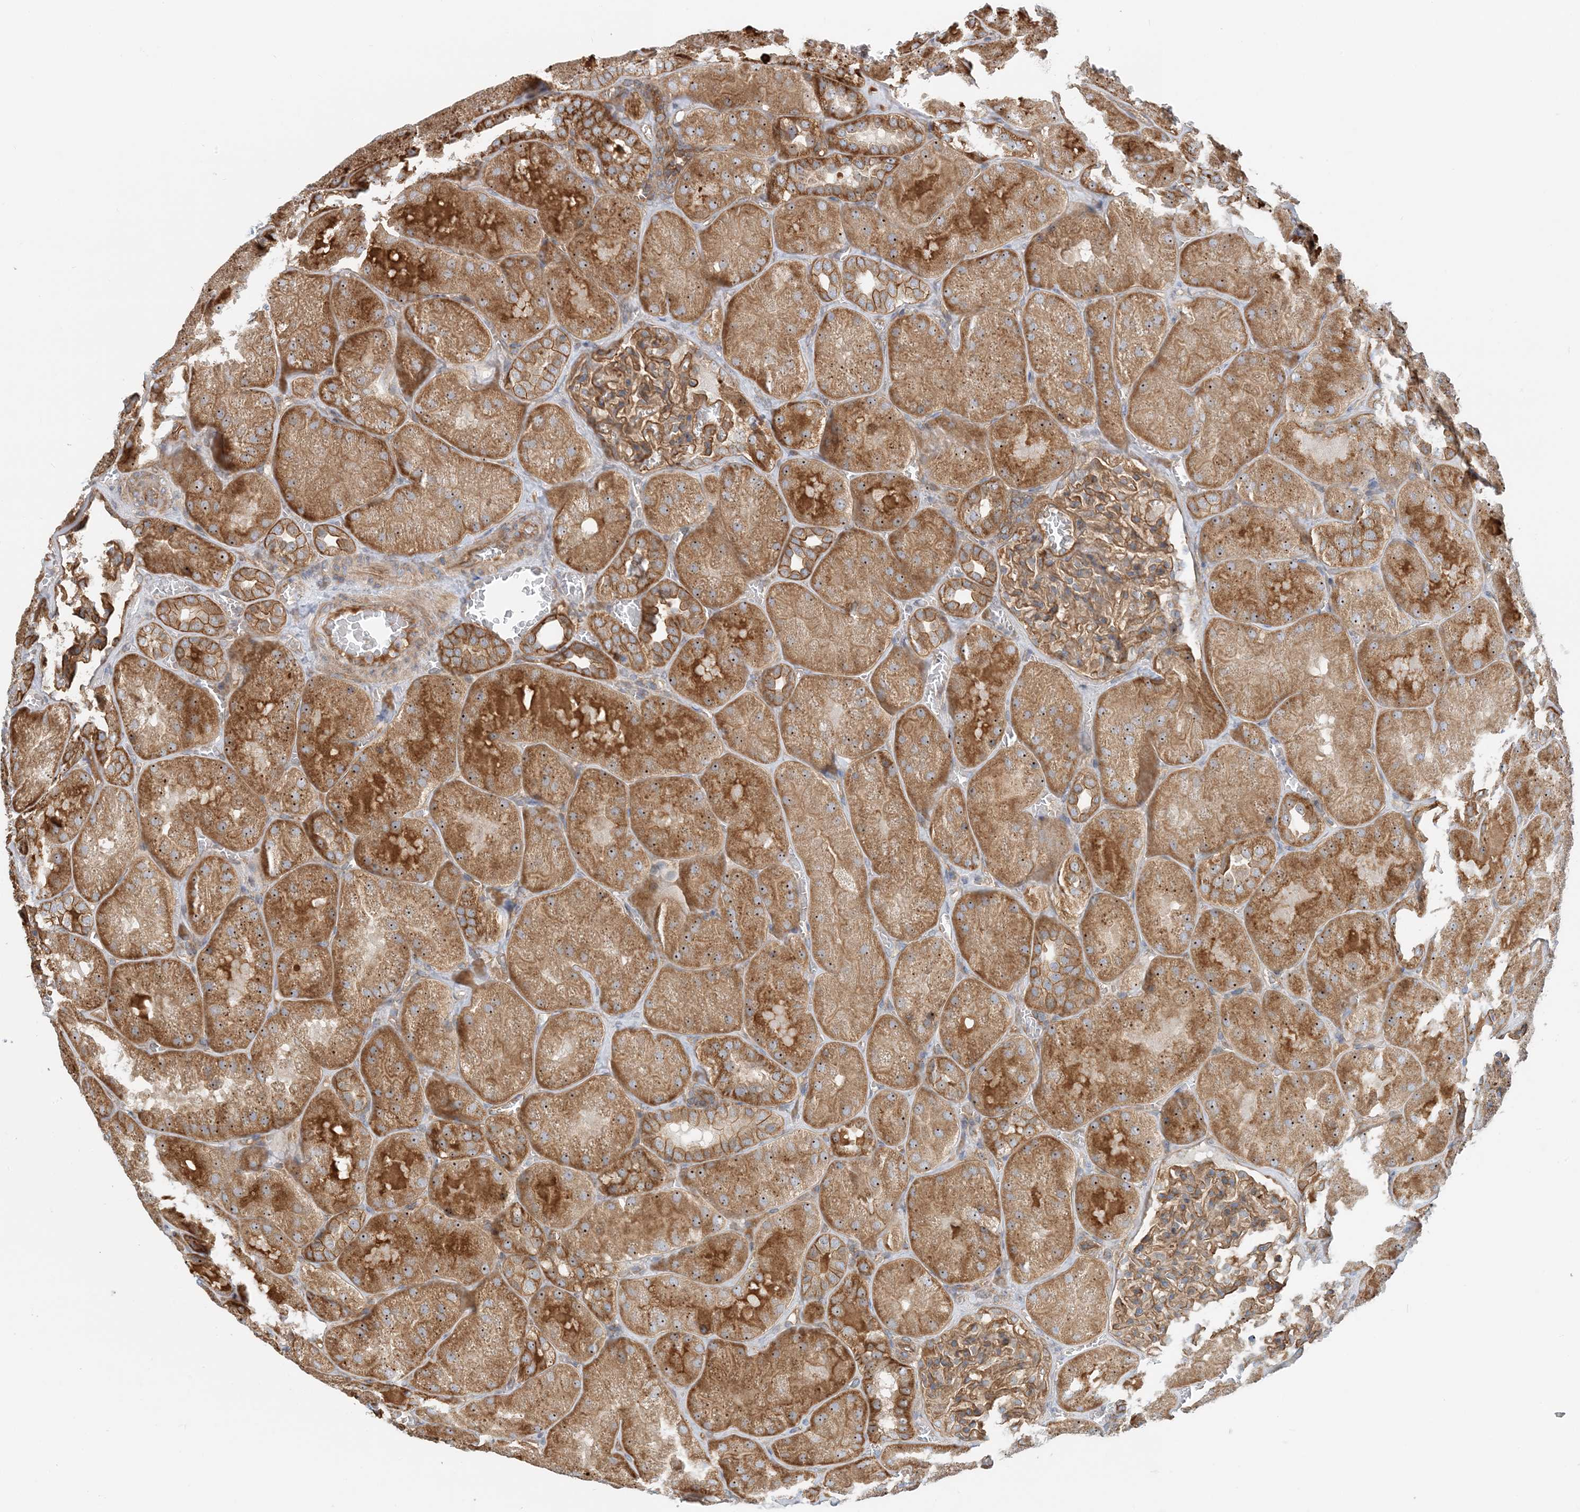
{"staining": {"intensity": "moderate", "quantity": ">75%", "location": "cytoplasmic/membranous"}, "tissue": "kidney", "cell_type": "Cells in glomeruli", "image_type": "normal", "snomed": [{"axis": "morphology", "description": "Normal tissue, NOS"}, {"axis": "topography", "description": "Kidney"}], "caption": "IHC image of unremarkable human kidney stained for a protein (brown), which reveals medium levels of moderate cytoplasmic/membranous expression in about >75% of cells in glomeruli.", "gene": "MYL5", "patient": {"sex": "male", "age": 28}}